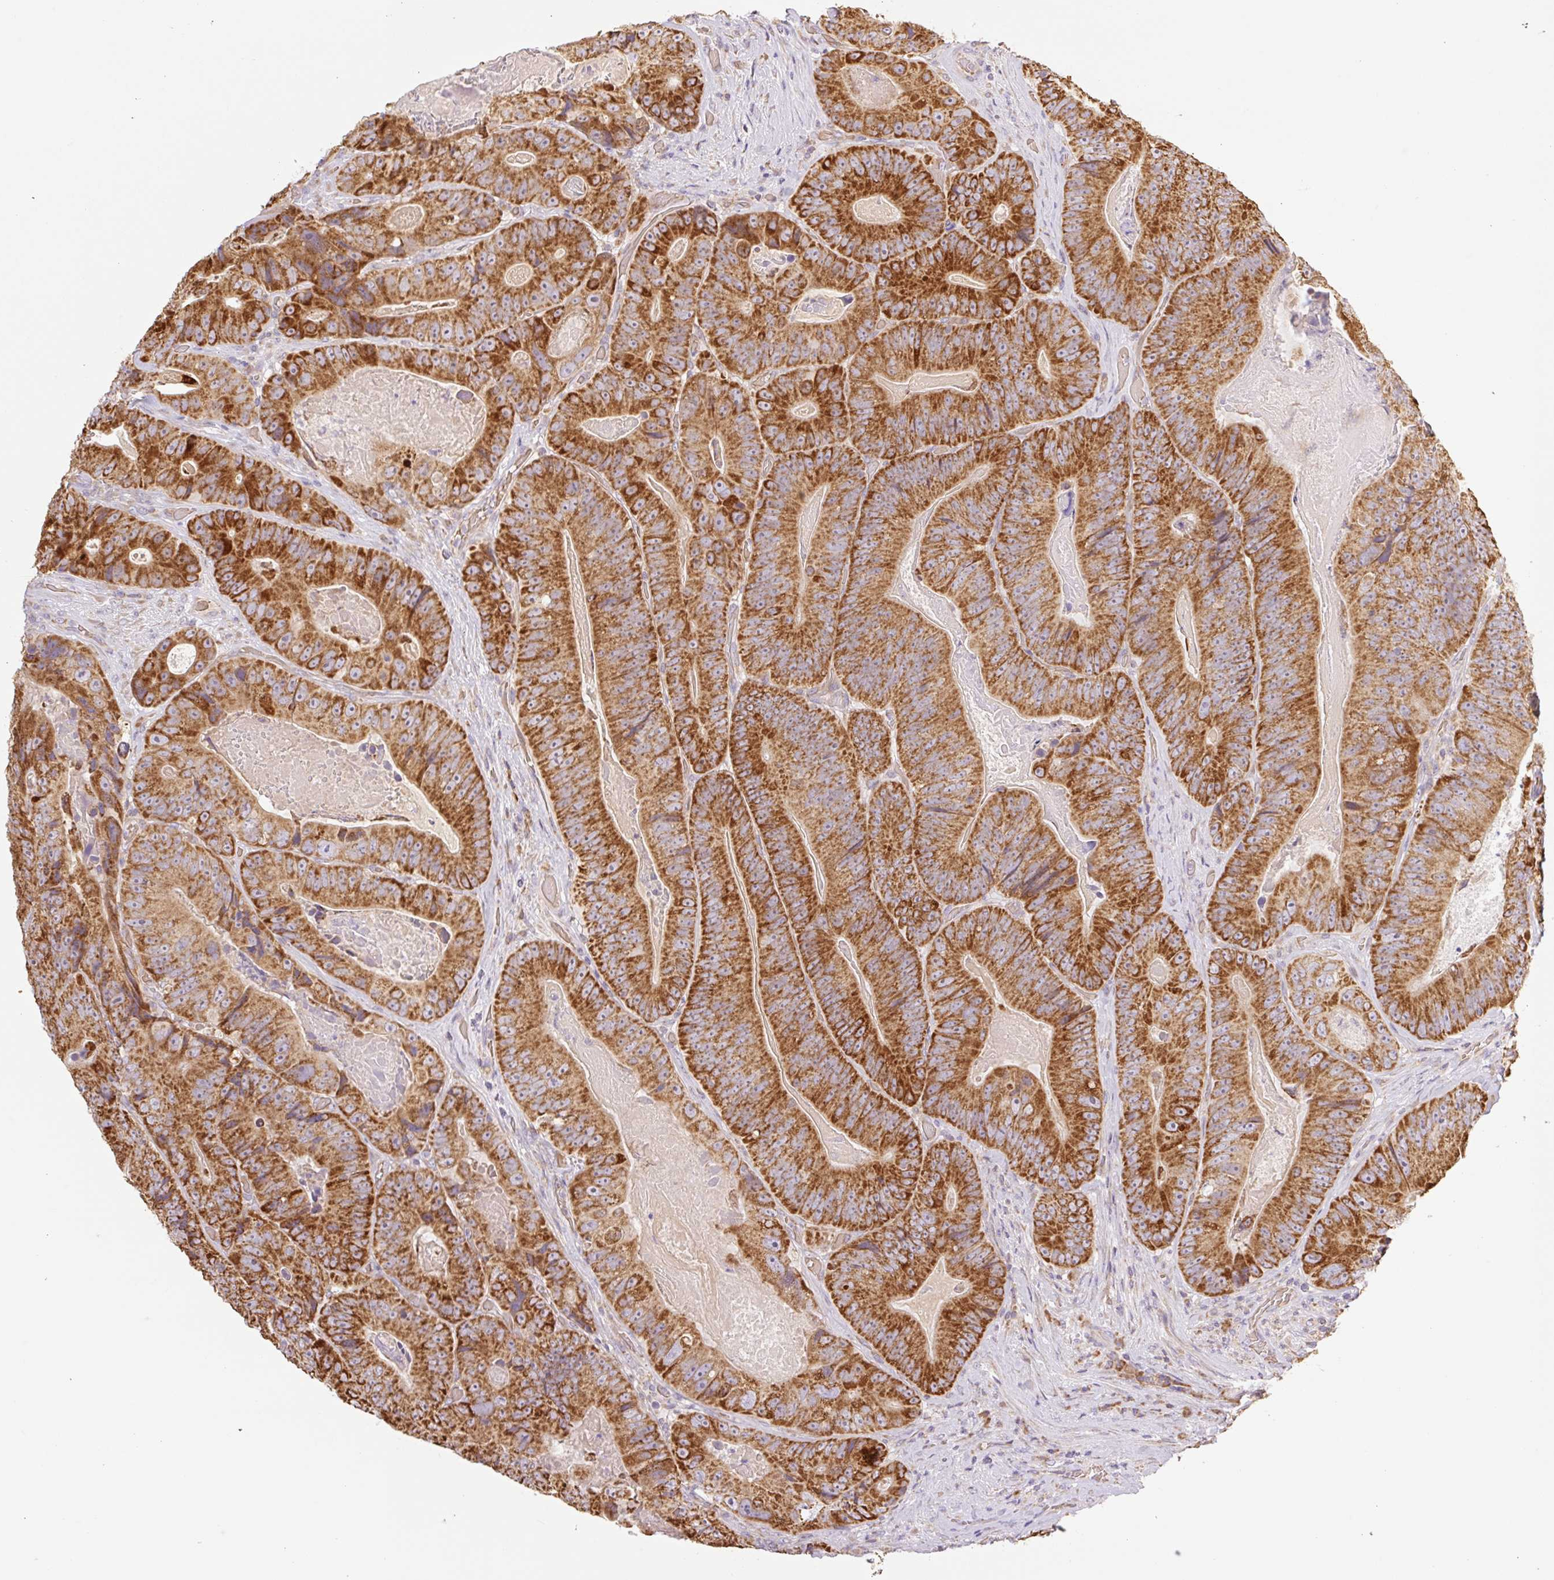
{"staining": {"intensity": "strong", "quantity": ">75%", "location": "cytoplasmic/membranous"}, "tissue": "colorectal cancer", "cell_type": "Tumor cells", "image_type": "cancer", "snomed": [{"axis": "morphology", "description": "Adenocarcinoma, NOS"}, {"axis": "topography", "description": "Colon"}], "caption": "Protein expression by IHC reveals strong cytoplasmic/membranous staining in approximately >75% of tumor cells in colorectal adenocarcinoma.", "gene": "GOSR2", "patient": {"sex": "female", "age": 86}}